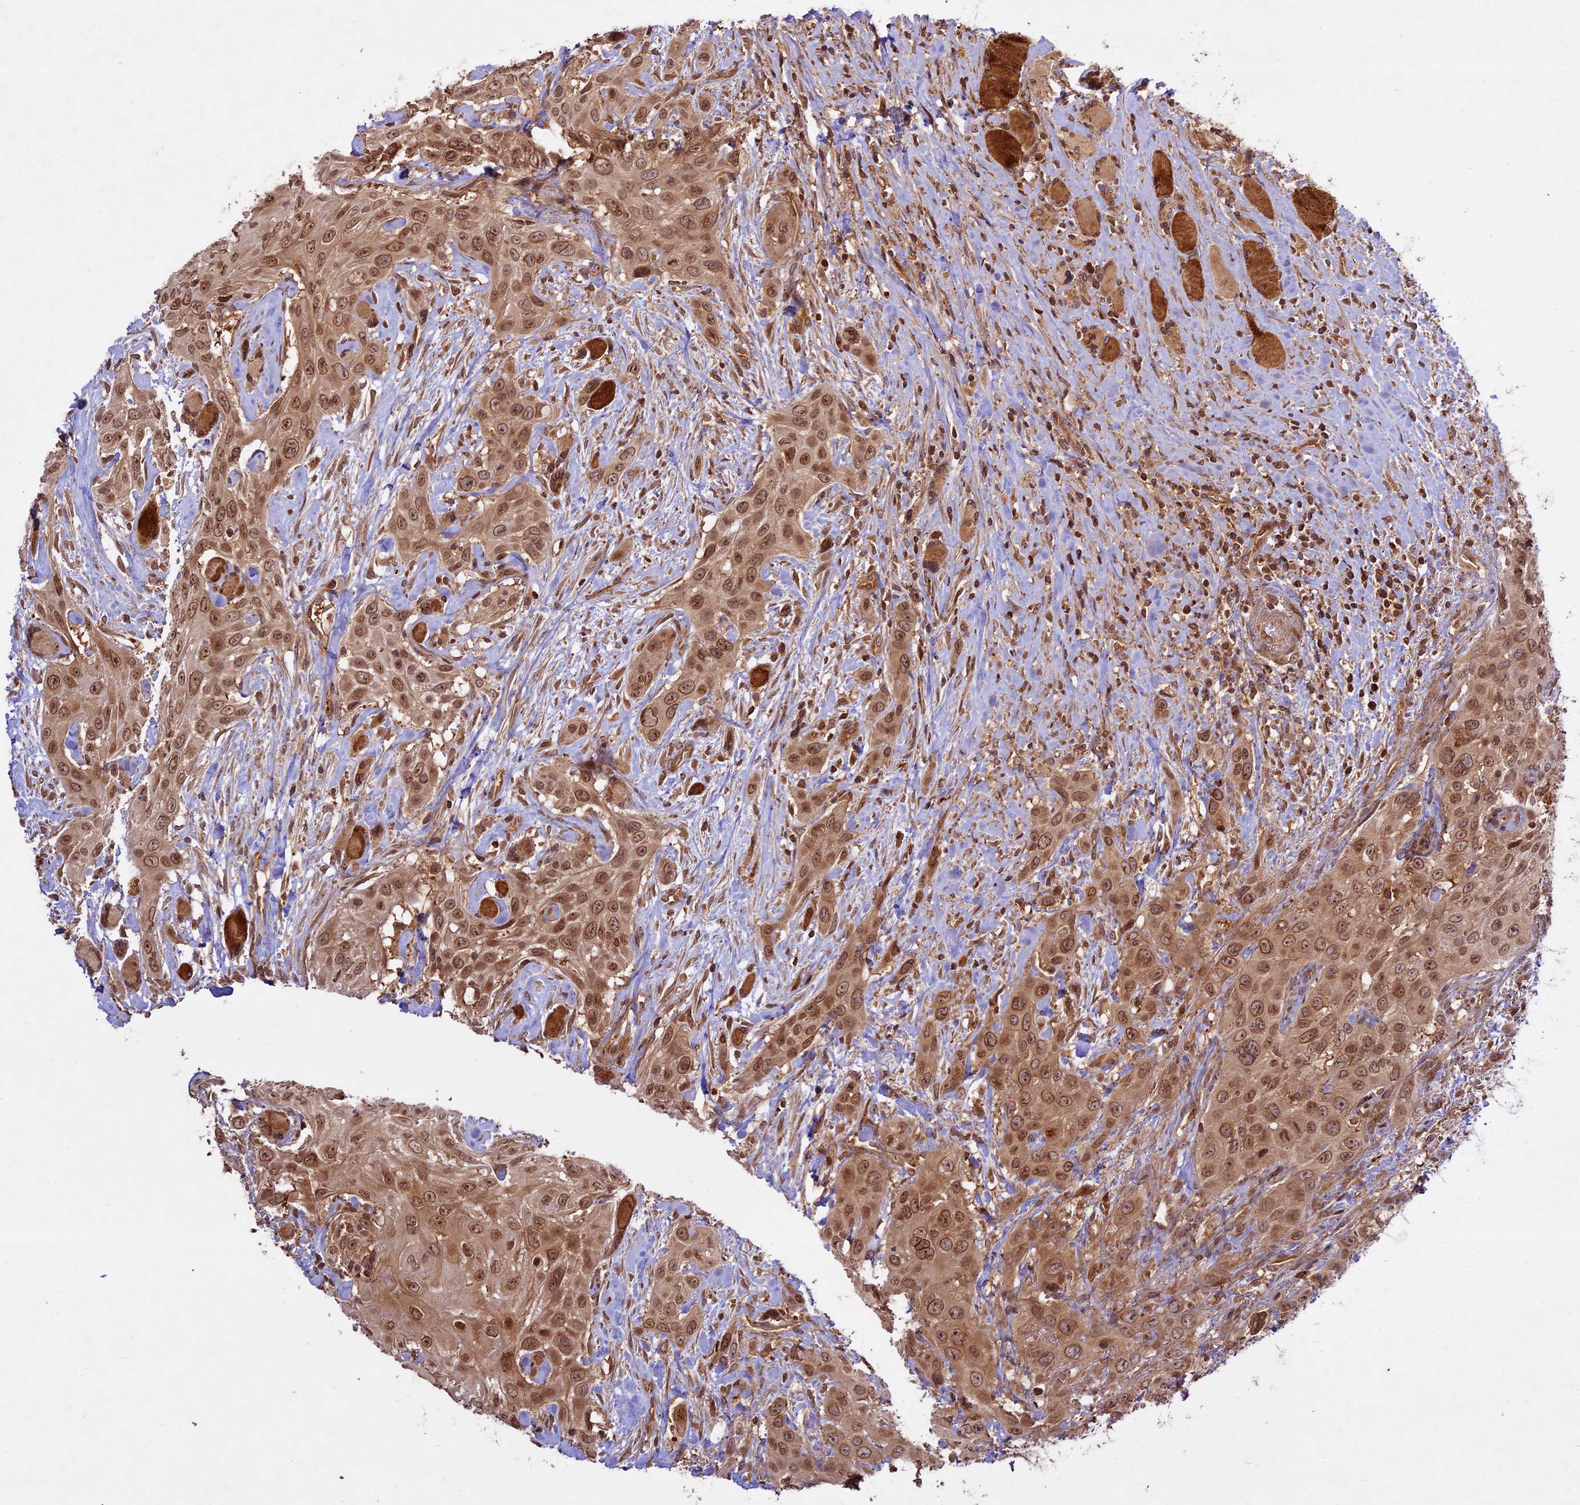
{"staining": {"intensity": "moderate", "quantity": ">75%", "location": "cytoplasmic/membranous,nuclear"}, "tissue": "head and neck cancer", "cell_type": "Tumor cells", "image_type": "cancer", "snomed": [{"axis": "morphology", "description": "Squamous cell carcinoma, NOS"}, {"axis": "topography", "description": "Head-Neck"}], "caption": "Tumor cells reveal medium levels of moderate cytoplasmic/membranous and nuclear positivity in about >75% of cells in human head and neck cancer (squamous cell carcinoma).", "gene": "DGKH", "patient": {"sex": "male", "age": 81}}